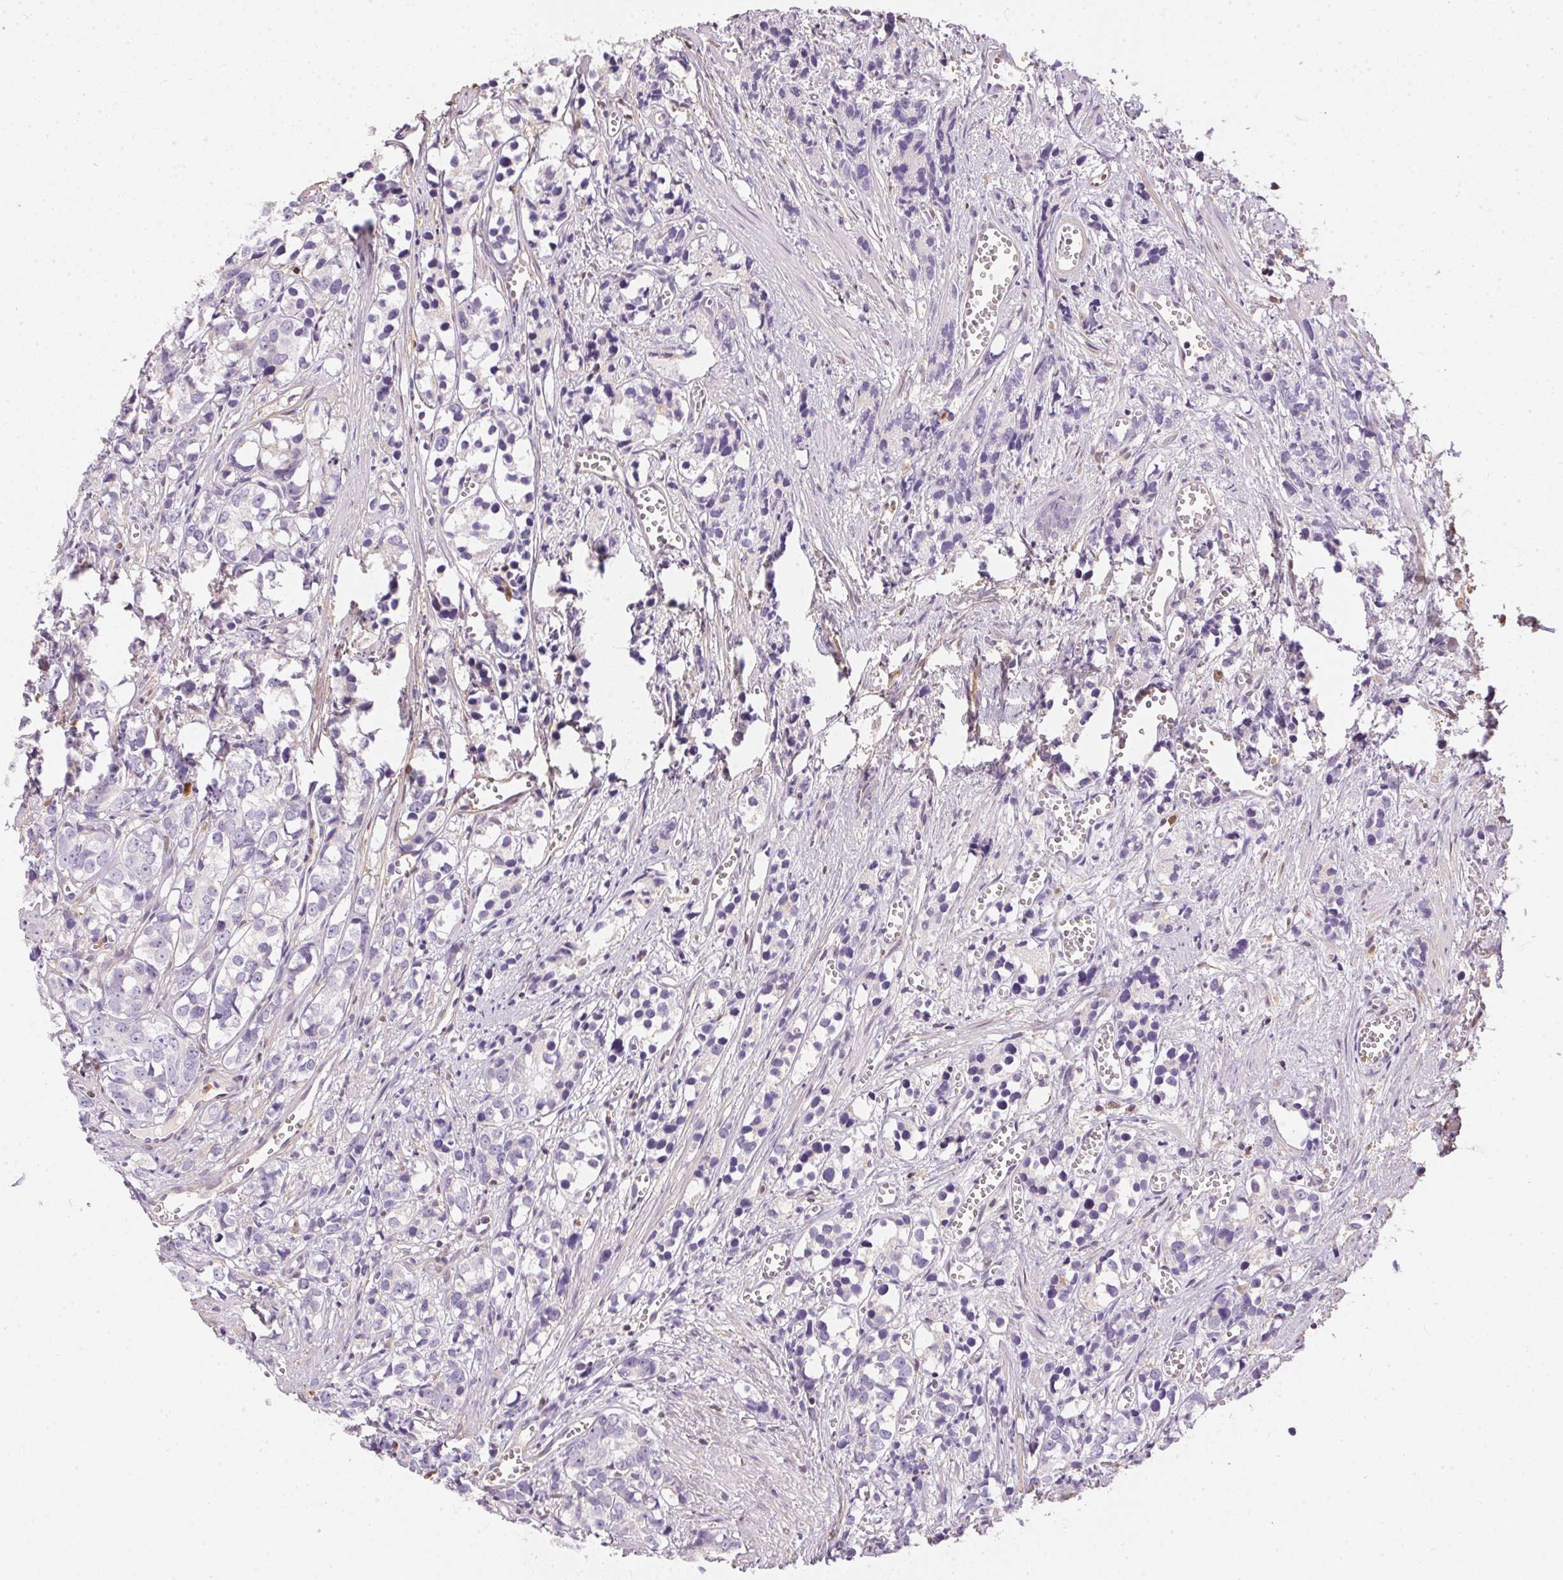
{"staining": {"intensity": "negative", "quantity": "none", "location": "none"}, "tissue": "prostate cancer", "cell_type": "Tumor cells", "image_type": "cancer", "snomed": [{"axis": "morphology", "description": "Adenocarcinoma, High grade"}, {"axis": "topography", "description": "Prostate"}], "caption": "DAB (3,3'-diaminobenzidine) immunohistochemical staining of prostate cancer exhibits no significant staining in tumor cells. The staining was performed using DAB to visualize the protein expression in brown, while the nuclei were stained in blue with hematoxylin (Magnification: 20x).", "gene": "S100A3", "patient": {"sex": "male", "age": 77}}